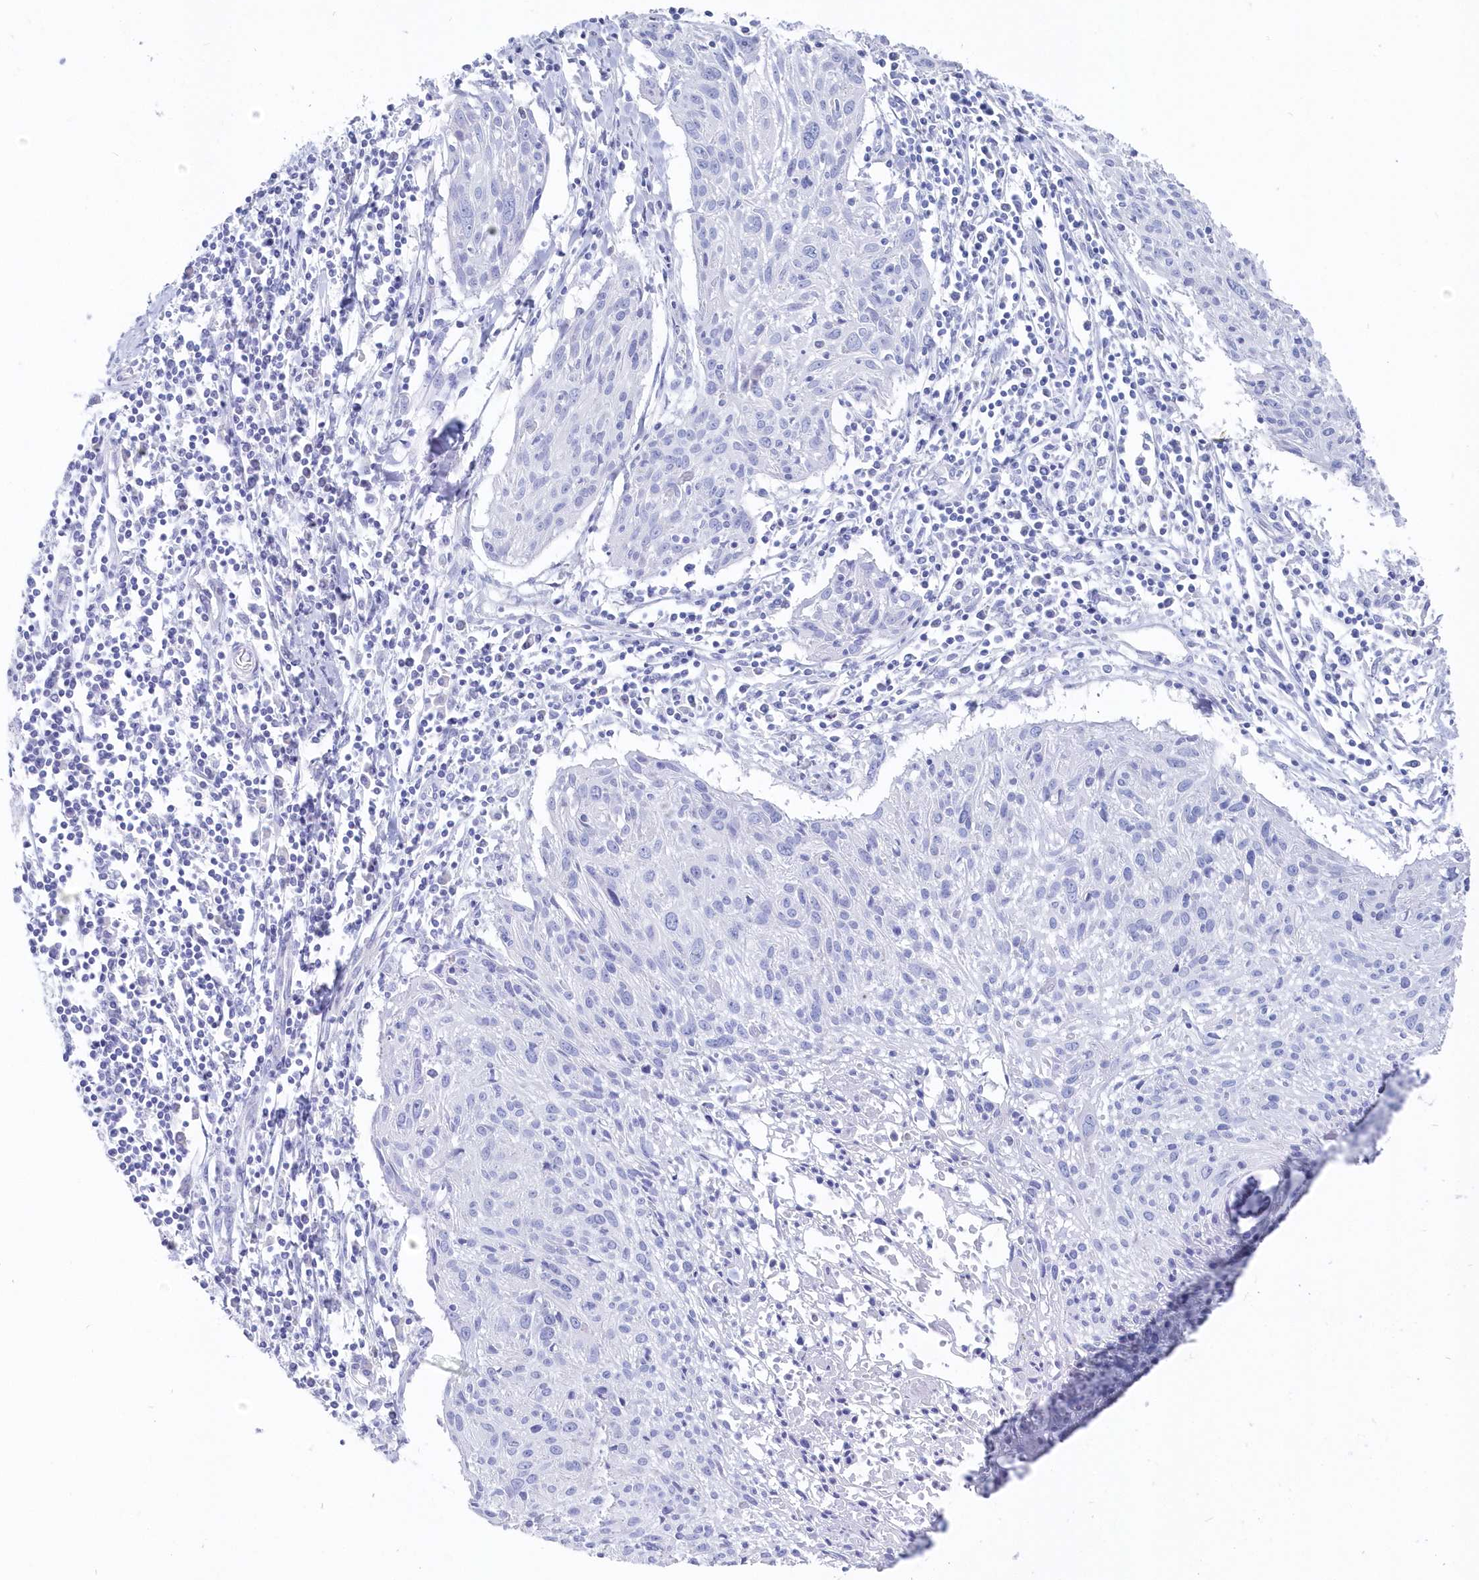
{"staining": {"intensity": "negative", "quantity": "none", "location": "none"}, "tissue": "cervical cancer", "cell_type": "Tumor cells", "image_type": "cancer", "snomed": [{"axis": "morphology", "description": "Squamous cell carcinoma, NOS"}, {"axis": "topography", "description": "Cervix"}], "caption": "An immunohistochemistry (IHC) micrograph of cervical cancer is shown. There is no staining in tumor cells of cervical cancer.", "gene": "CSNK1G2", "patient": {"sex": "female", "age": 51}}